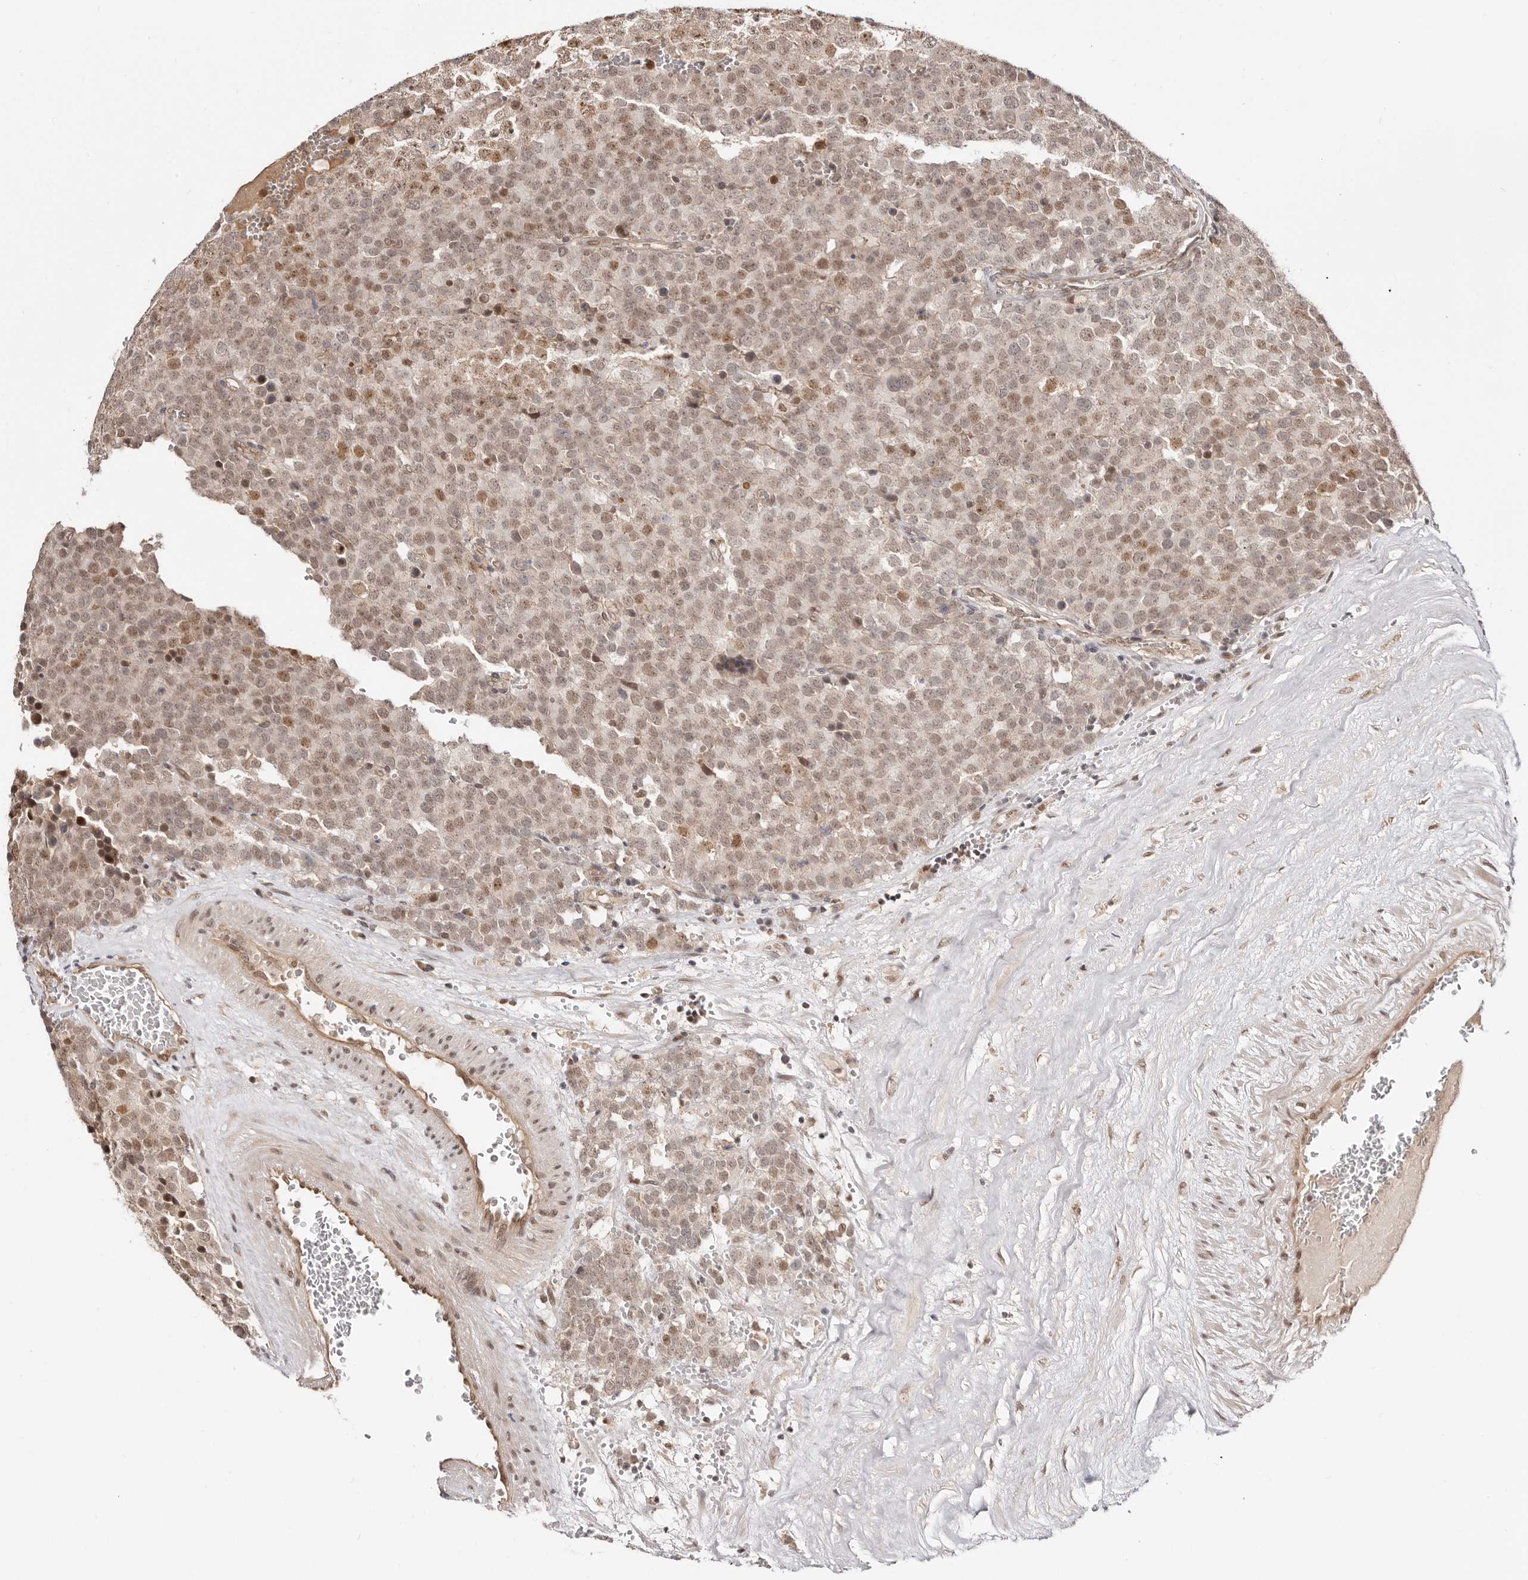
{"staining": {"intensity": "moderate", "quantity": "25%-75%", "location": "nuclear"}, "tissue": "testis cancer", "cell_type": "Tumor cells", "image_type": "cancer", "snomed": [{"axis": "morphology", "description": "Seminoma, NOS"}, {"axis": "topography", "description": "Testis"}], "caption": "This micrograph displays IHC staining of seminoma (testis), with medium moderate nuclear expression in about 25%-75% of tumor cells.", "gene": "MED8", "patient": {"sex": "male", "age": 71}}